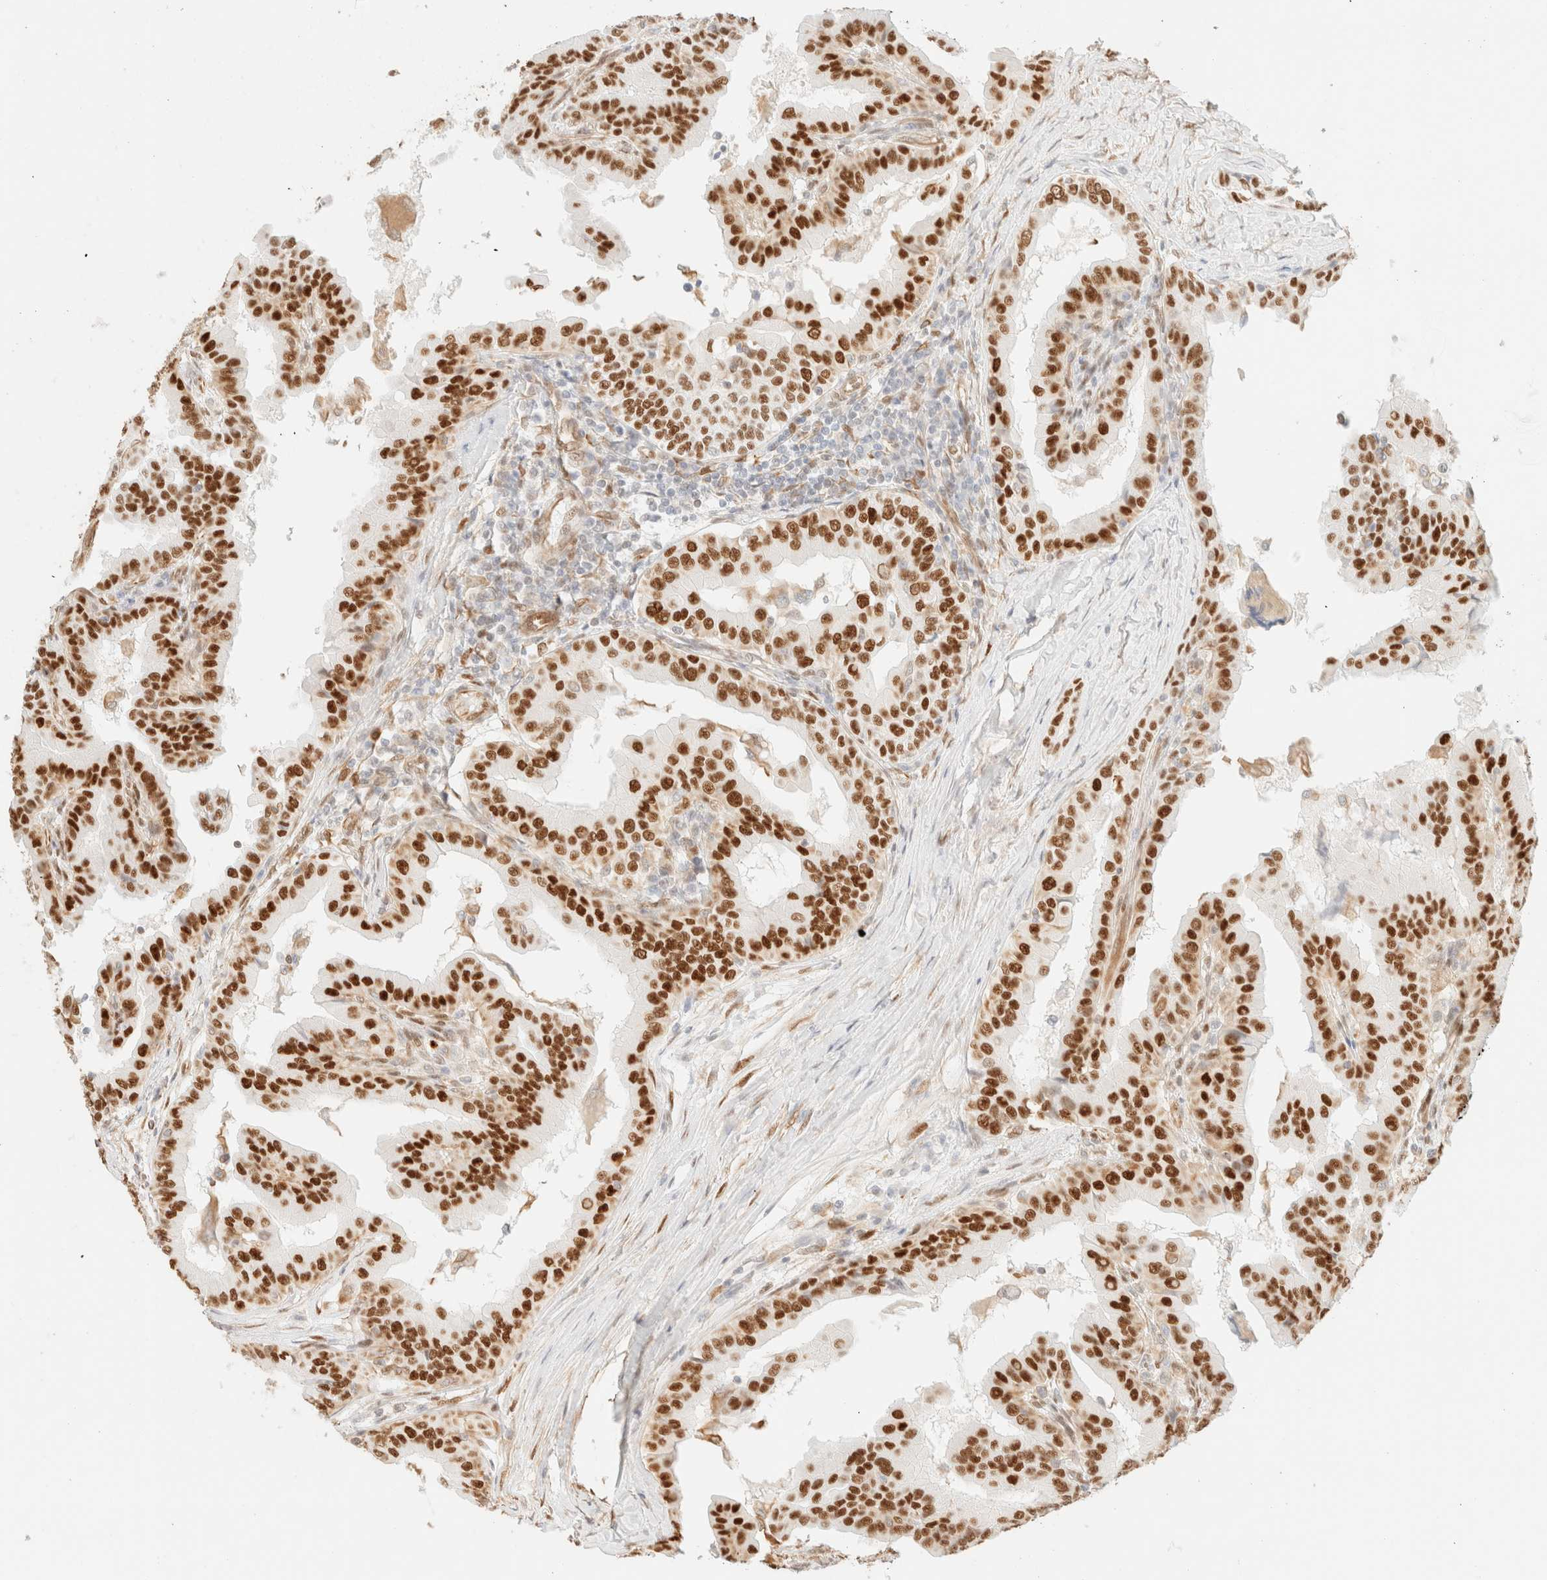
{"staining": {"intensity": "strong", "quantity": ">75%", "location": "nuclear"}, "tissue": "thyroid cancer", "cell_type": "Tumor cells", "image_type": "cancer", "snomed": [{"axis": "morphology", "description": "Papillary adenocarcinoma, NOS"}, {"axis": "topography", "description": "Thyroid gland"}], "caption": "Brown immunohistochemical staining in thyroid cancer (papillary adenocarcinoma) reveals strong nuclear expression in approximately >75% of tumor cells.", "gene": "ZSCAN18", "patient": {"sex": "male", "age": 33}}